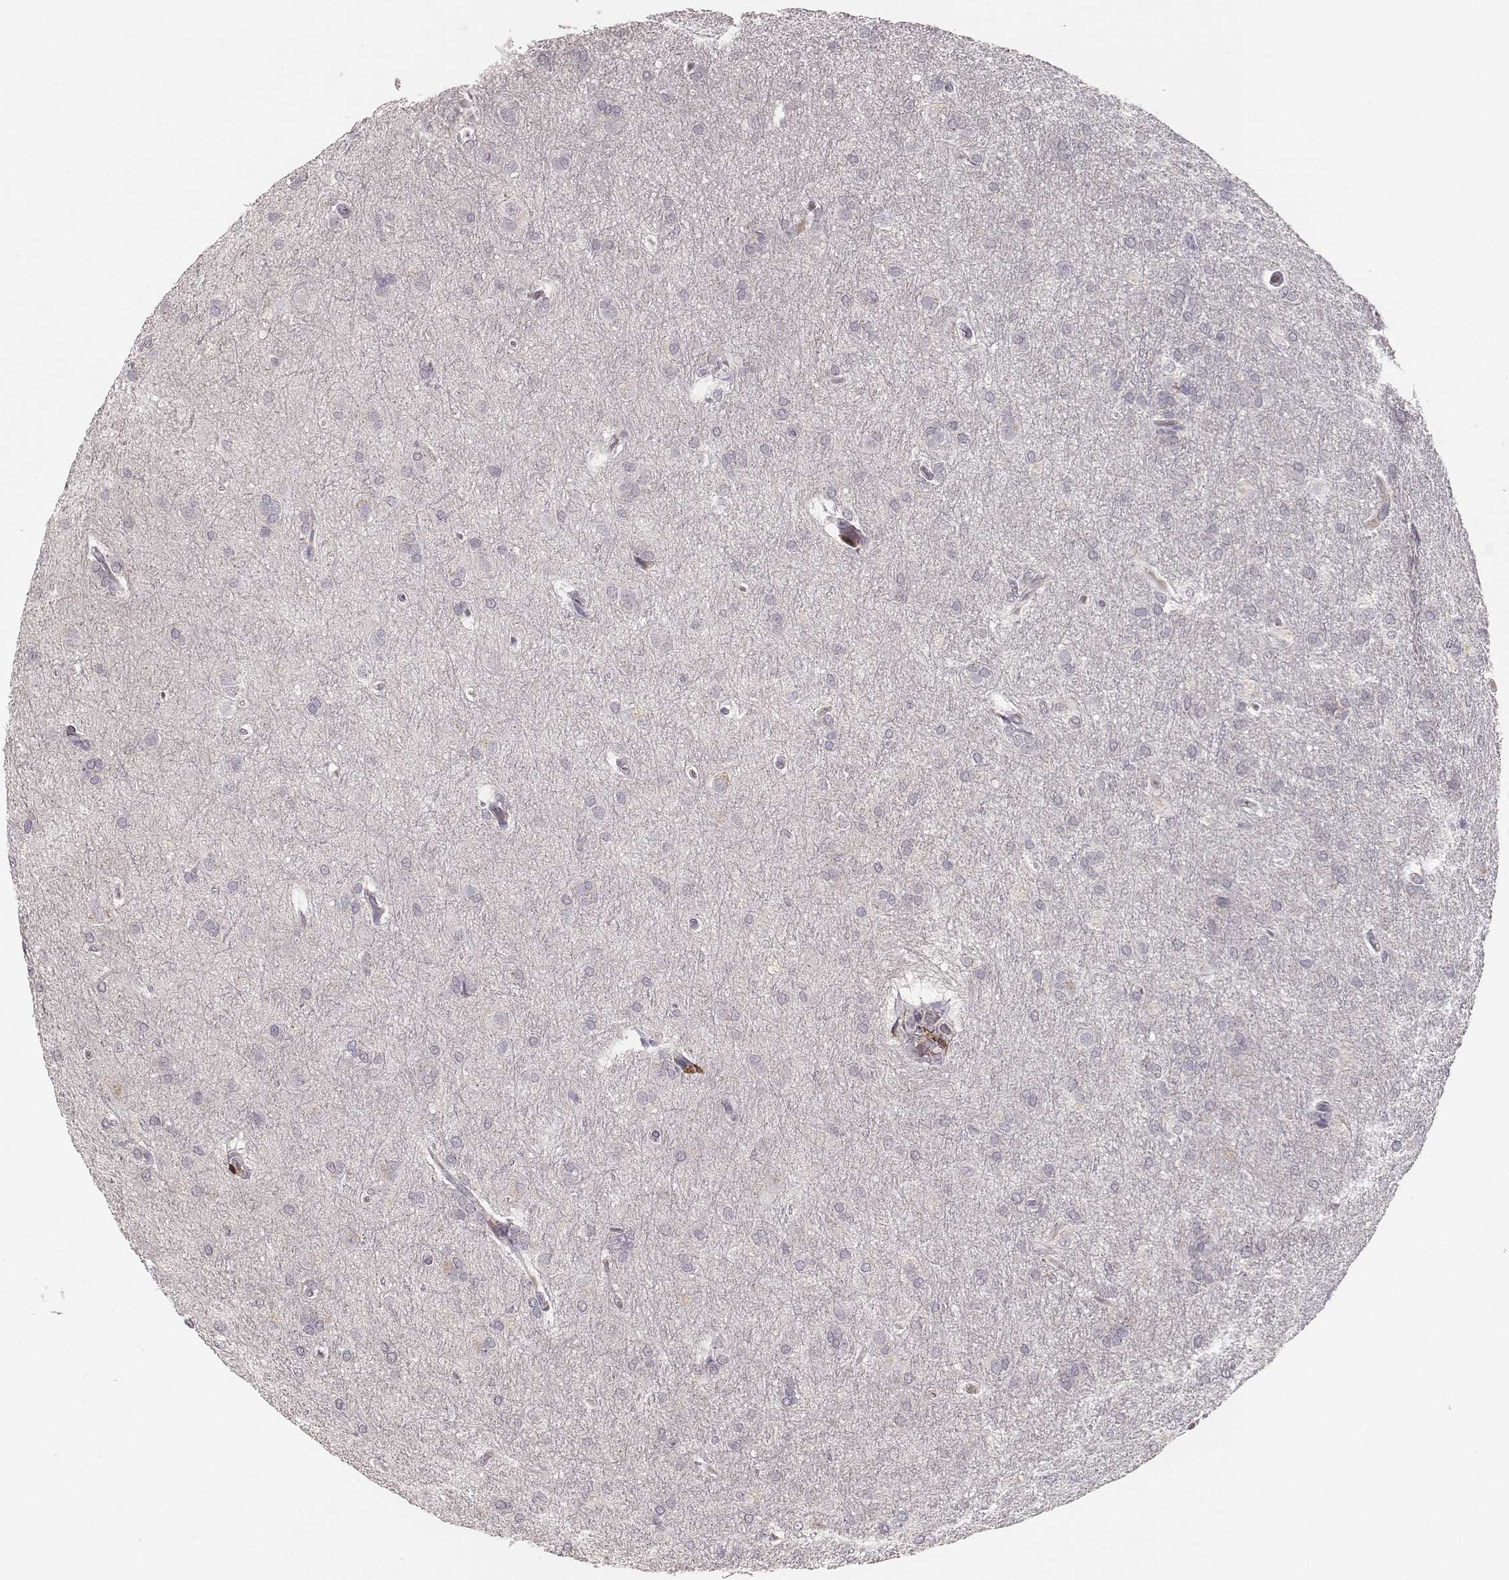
{"staining": {"intensity": "negative", "quantity": "none", "location": "none"}, "tissue": "glioma", "cell_type": "Tumor cells", "image_type": "cancer", "snomed": [{"axis": "morphology", "description": "Glioma, malignant, High grade"}, {"axis": "topography", "description": "Brain"}], "caption": "Human malignant glioma (high-grade) stained for a protein using immunohistochemistry (IHC) reveals no positivity in tumor cells.", "gene": "CD8A", "patient": {"sex": "male", "age": 68}}